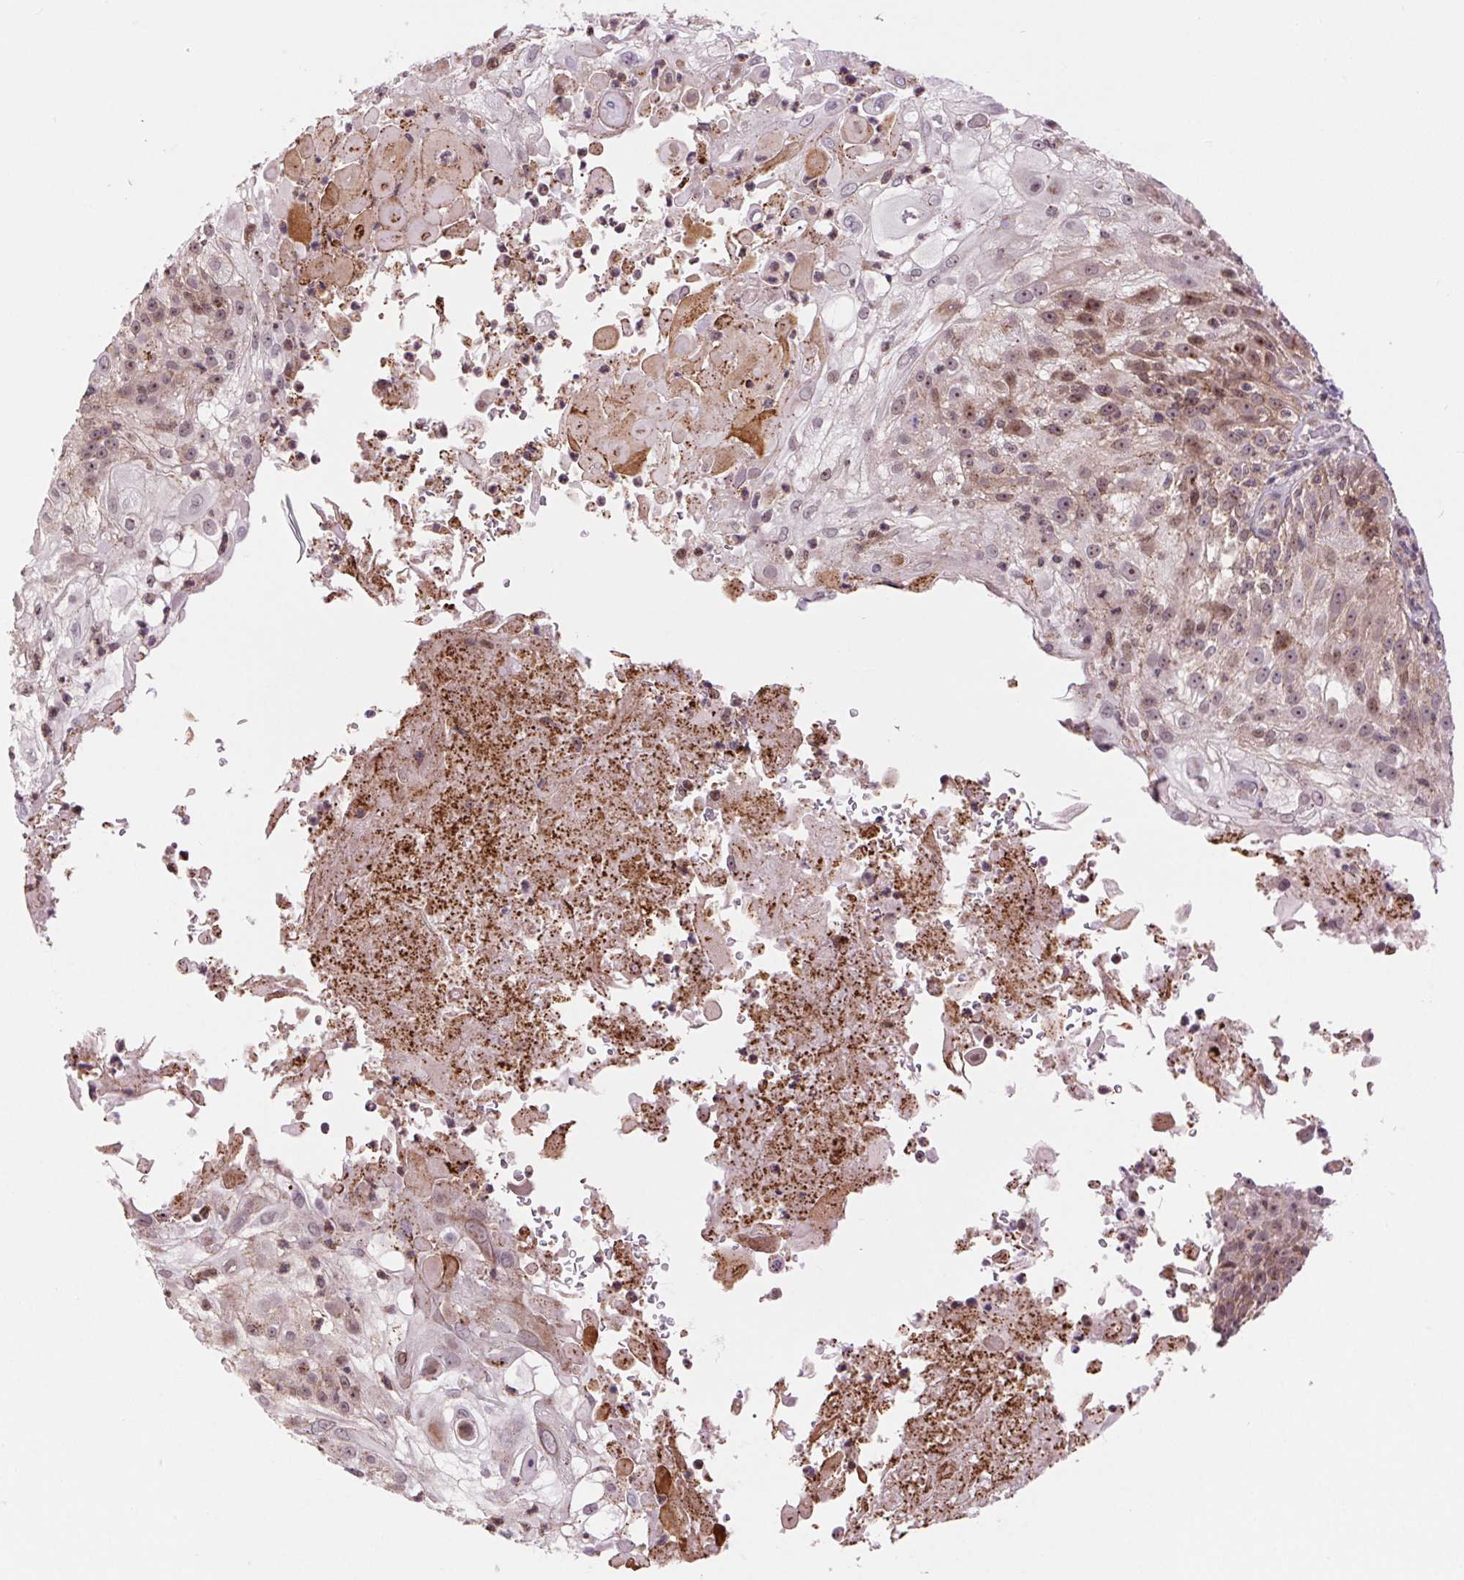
{"staining": {"intensity": "weak", "quantity": "25%-75%", "location": "cytoplasmic/membranous,nuclear"}, "tissue": "skin cancer", "cell_type": "Tumor cells", "image_type": "cancer", "snomed": [{"axis": "morphology", "description": "Normal tissue, NOS"}, {"axis": "morphology", "description": "Squamous cell carcinoma, NOS"}, {"axis": "topography", "description": "Skin"}], "caption": "This image shows immunohistochemistry (IHC) staining of skin cancer, with low weak cytoplasmic/membranous and nuclear staining in approximately 25%-75% of tumor cells.", "gene": "CHMP4B", "patient": {"sex": "female", "age": 83}}